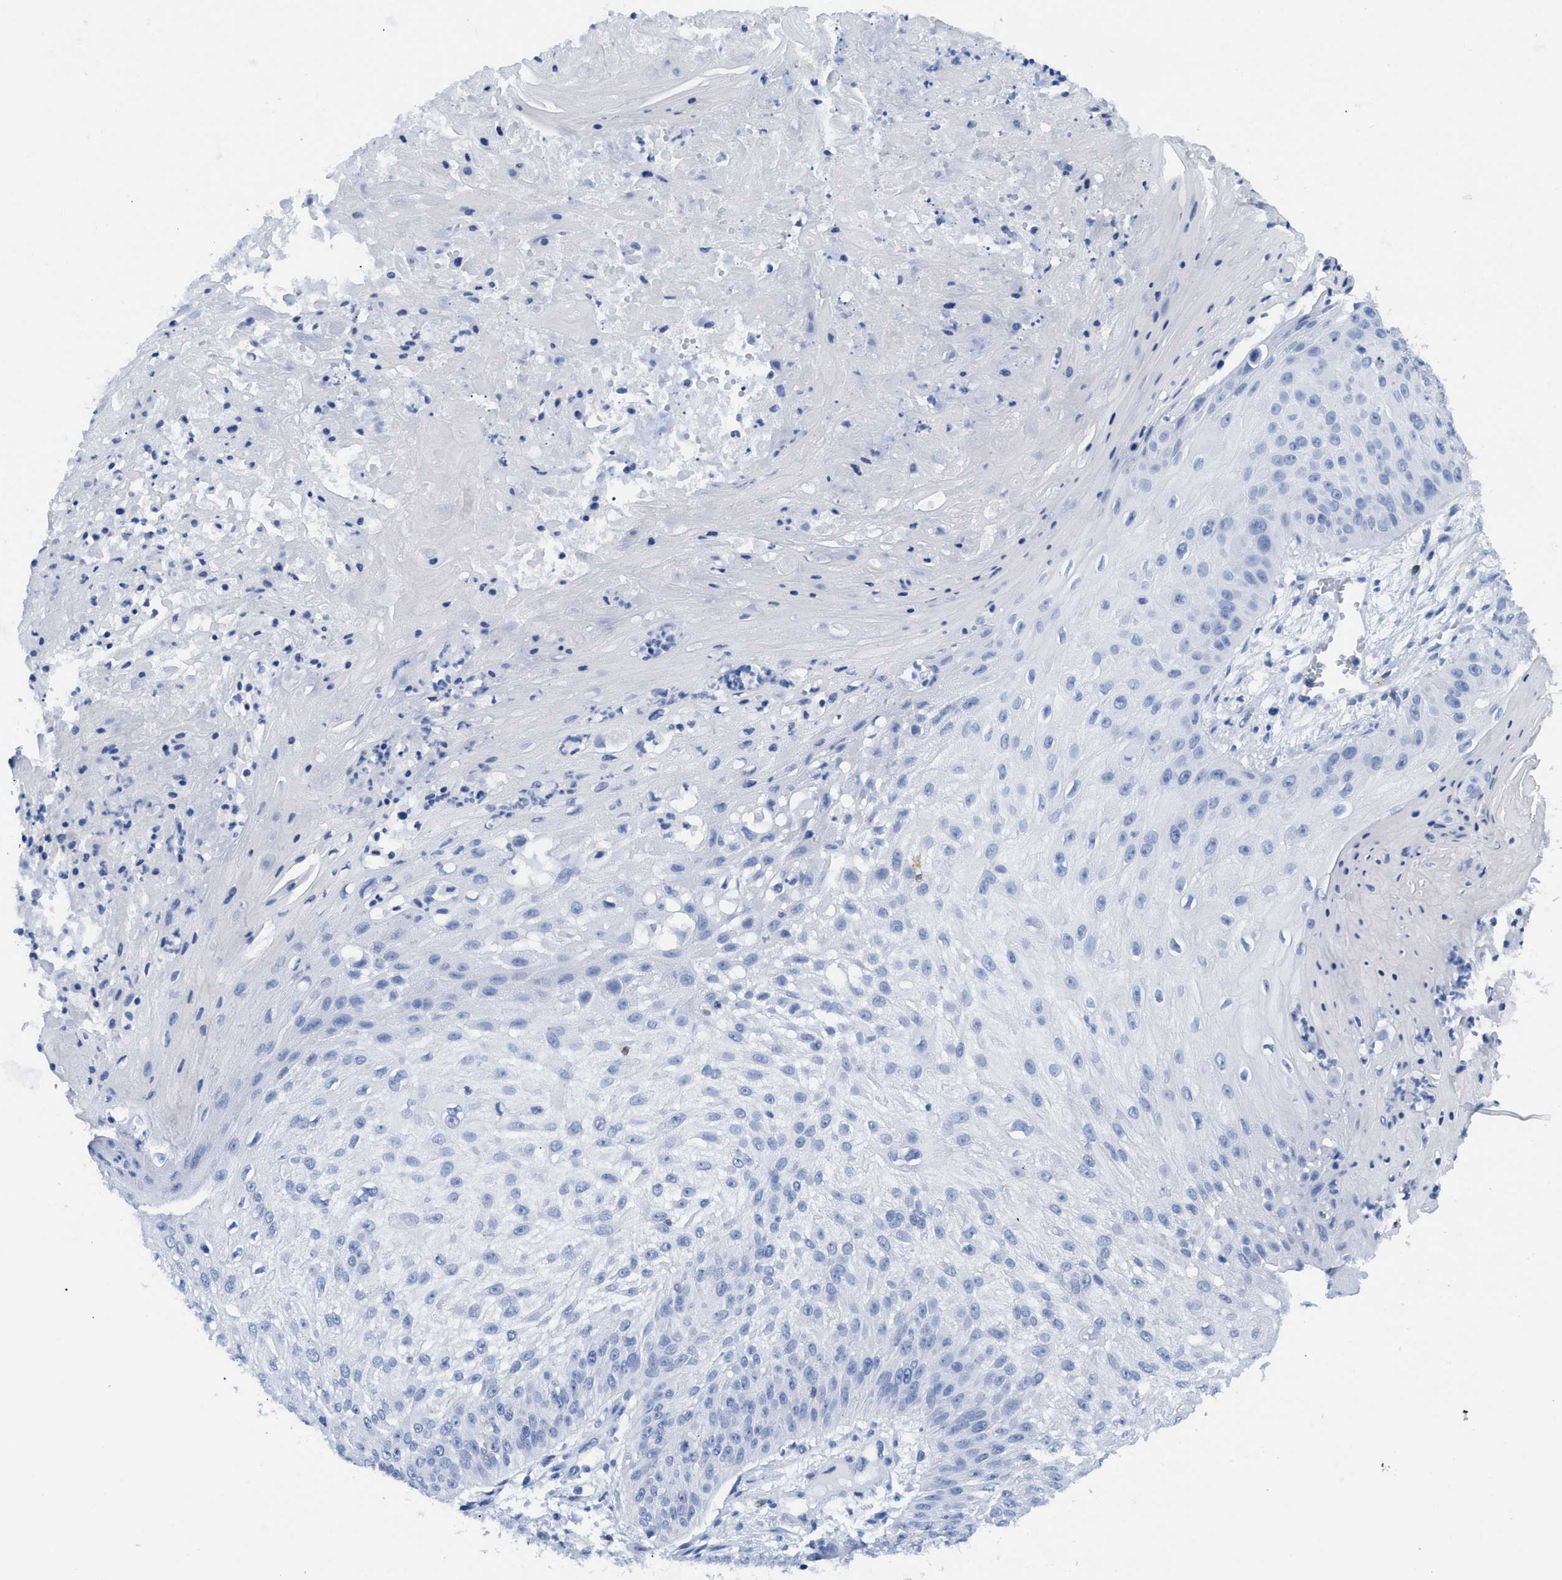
{"staining": {"intensity": "negative", "quantity": "none", "location": "none"}, "tissue": "skin cancer", "cell_type": "Tumor cells", "image_type": "cancer", "snomed": [{"axis": "morphology", "description": "Squamous cell carcinoma, NOS"}, {"axis": "topography", "description": "Skin"}], "caption": "The photomicrograph shows no significant expression in tumor cells of squamous cell carcinoma (skin). (DAB immunohistochemistry, high magnification).", "gene": "CD5", "patient": {"sex": "female", "age": 80}}